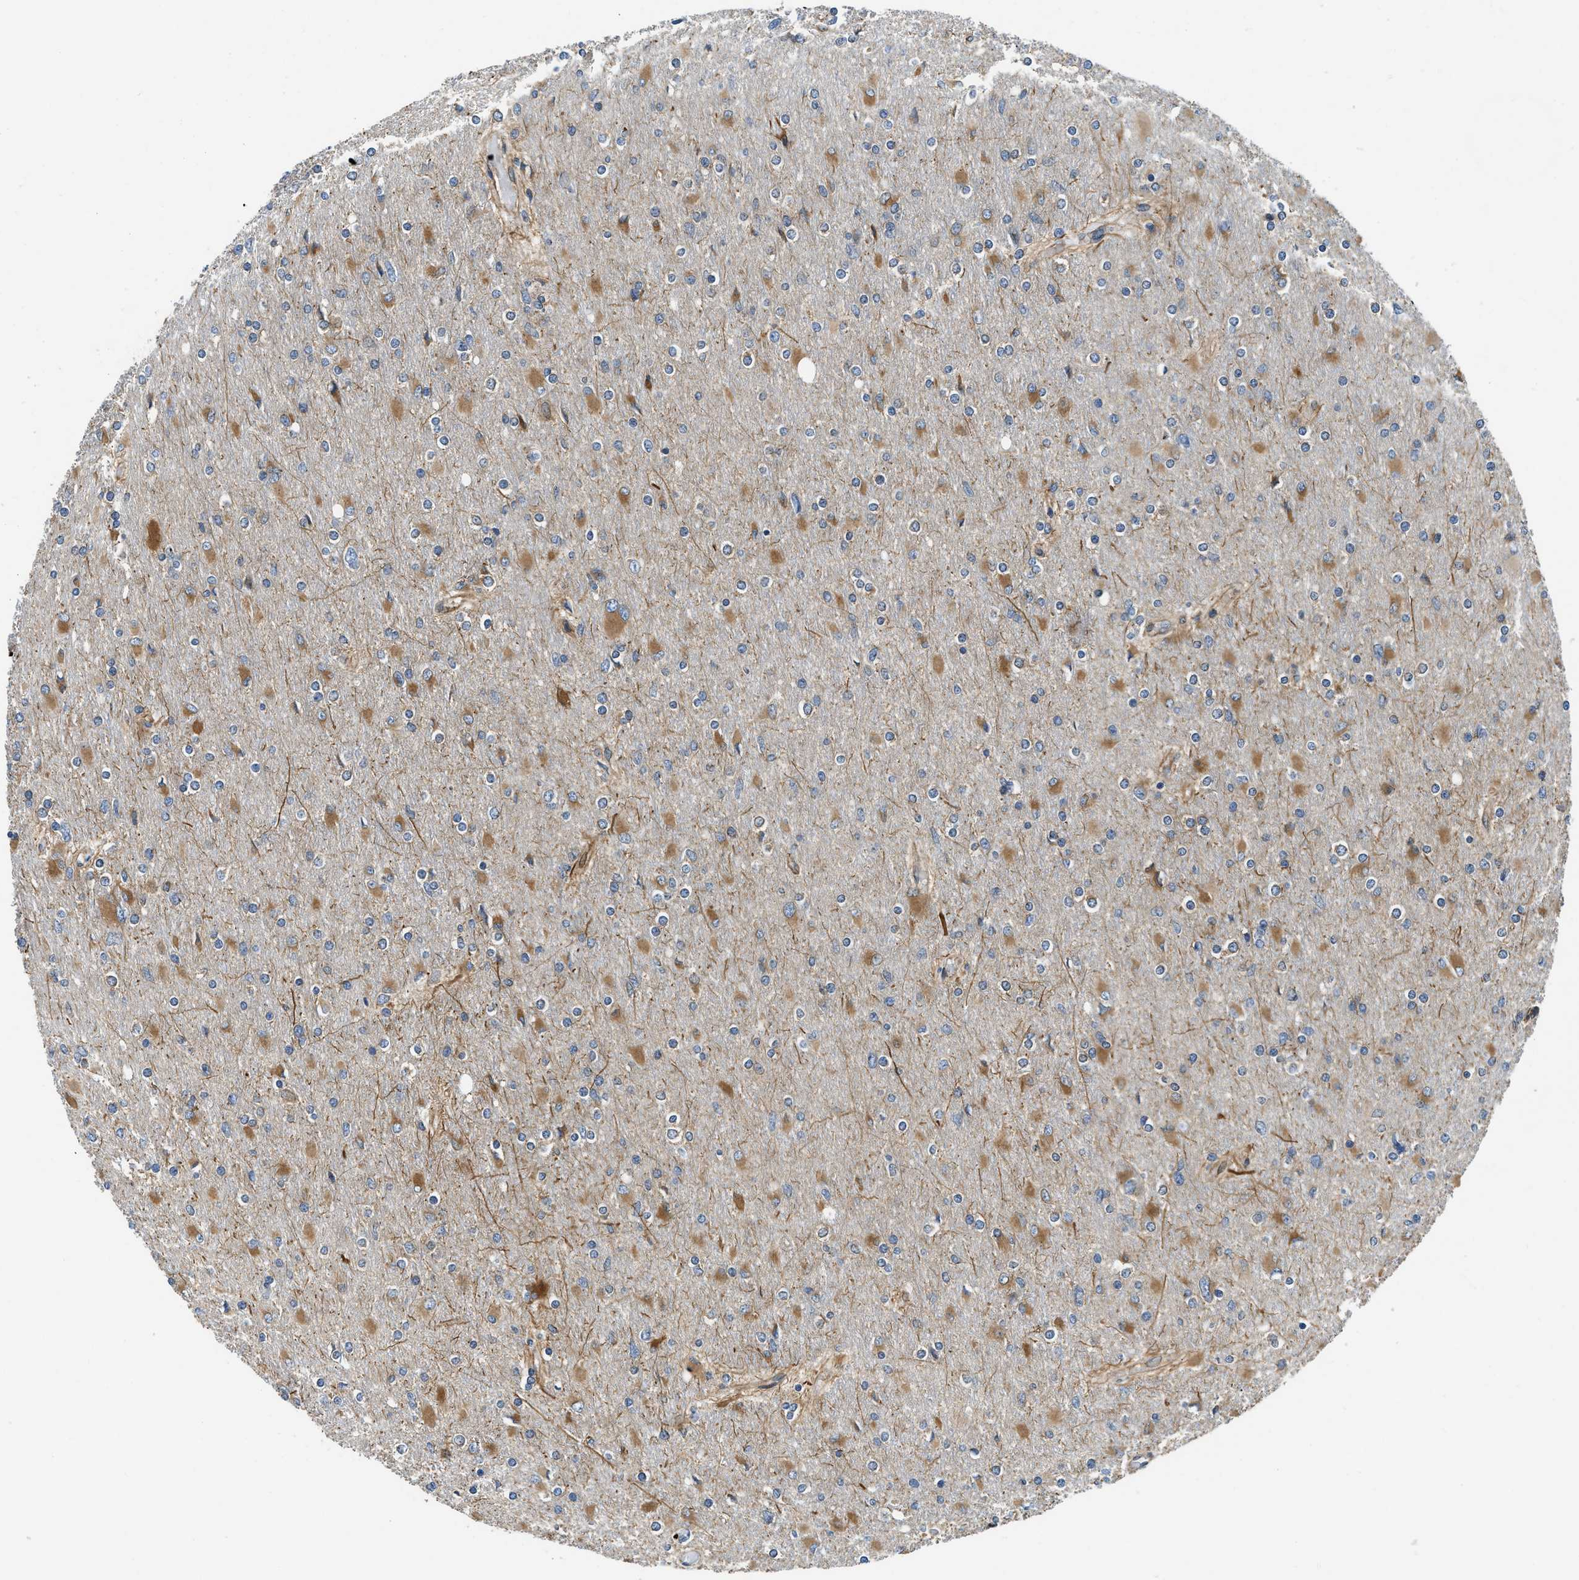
{"staining": {"intensity": "moderate", "quantity": "25%-75%", "location": "cytoplasmic/membranous"}, "tissue": "glioma", "cell_type": "Tumor cells", "image_type": "cancer", "snomed": [{"axis": "morphology", "description": "Glioma, malignant, High grade"}, {"axis": "topography", "description": "Cerebral cortex"}], "caption": "Malignant high-grade glioma stained with immunohistochemistry demonstrates moderate cytoplasmic/membranous positivity in approximately 25%-75% of tumor cells. The staining is performed using DAB brown chromogen to label protein expression. The nuclei are counter-stained blue using hematoxylin.", "gene": "HSD17B12", "patient": {"sex": "female", "age": 36}}